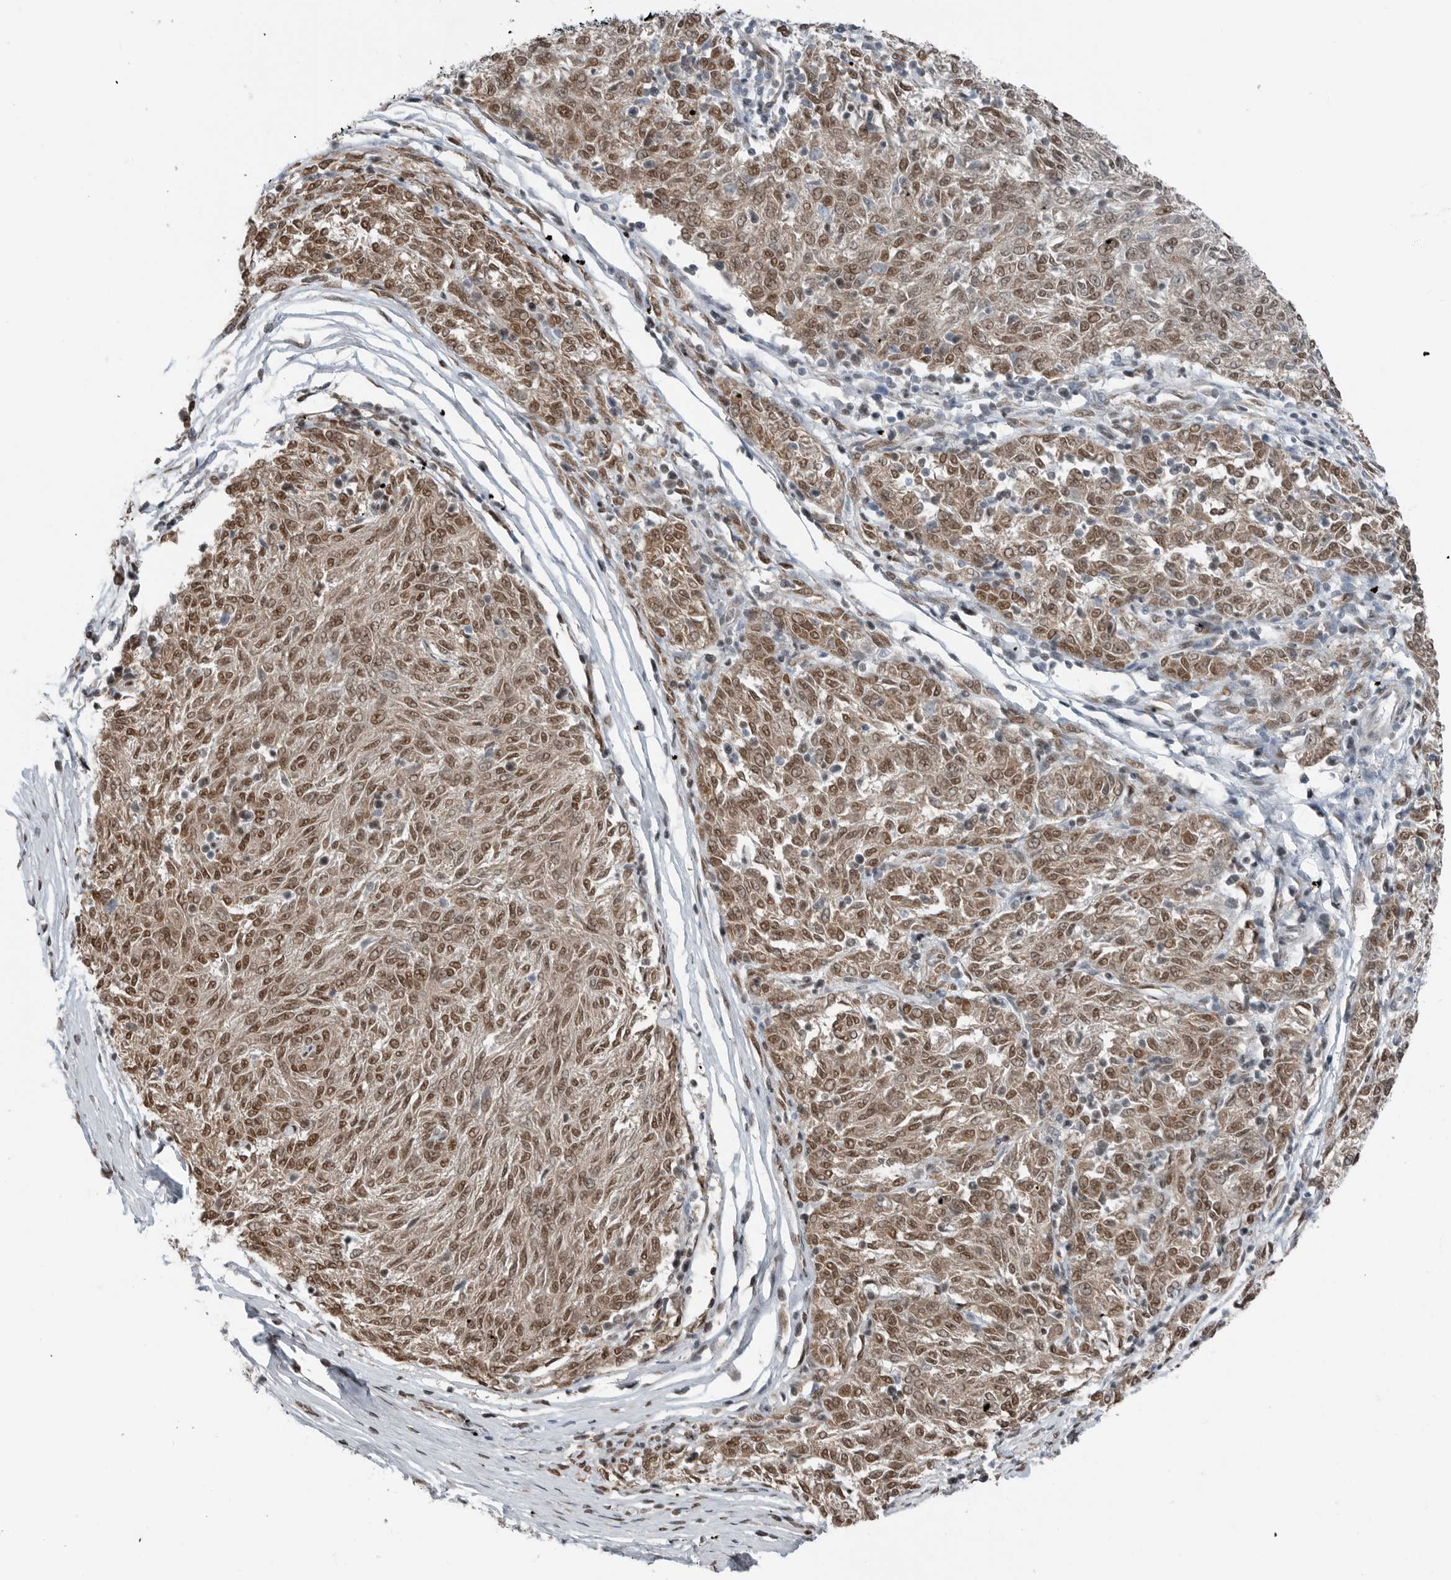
{"staining": {"intensity": "moderate", "quantity": ">75%", "location": "cytoplasmic/membranous,nuclear"}, "tissue": "melanoma", "cell_type": "Tumor cells", "image_type": "cancer", "snomed": [{"axis": "morphology", "description": "Malignant melanoma, NOS"}, {"axis": "topography", "description": "Skin"}], "caption": "Immunohistochemistry (IHC) of melanoma demonstrates medium levels of moderate cytoplasmic/membranous and nuclear positivity in about >75% of tumor cells.", "gene": "BLZF1", "patient": {"sex": "female", "age": 72}}